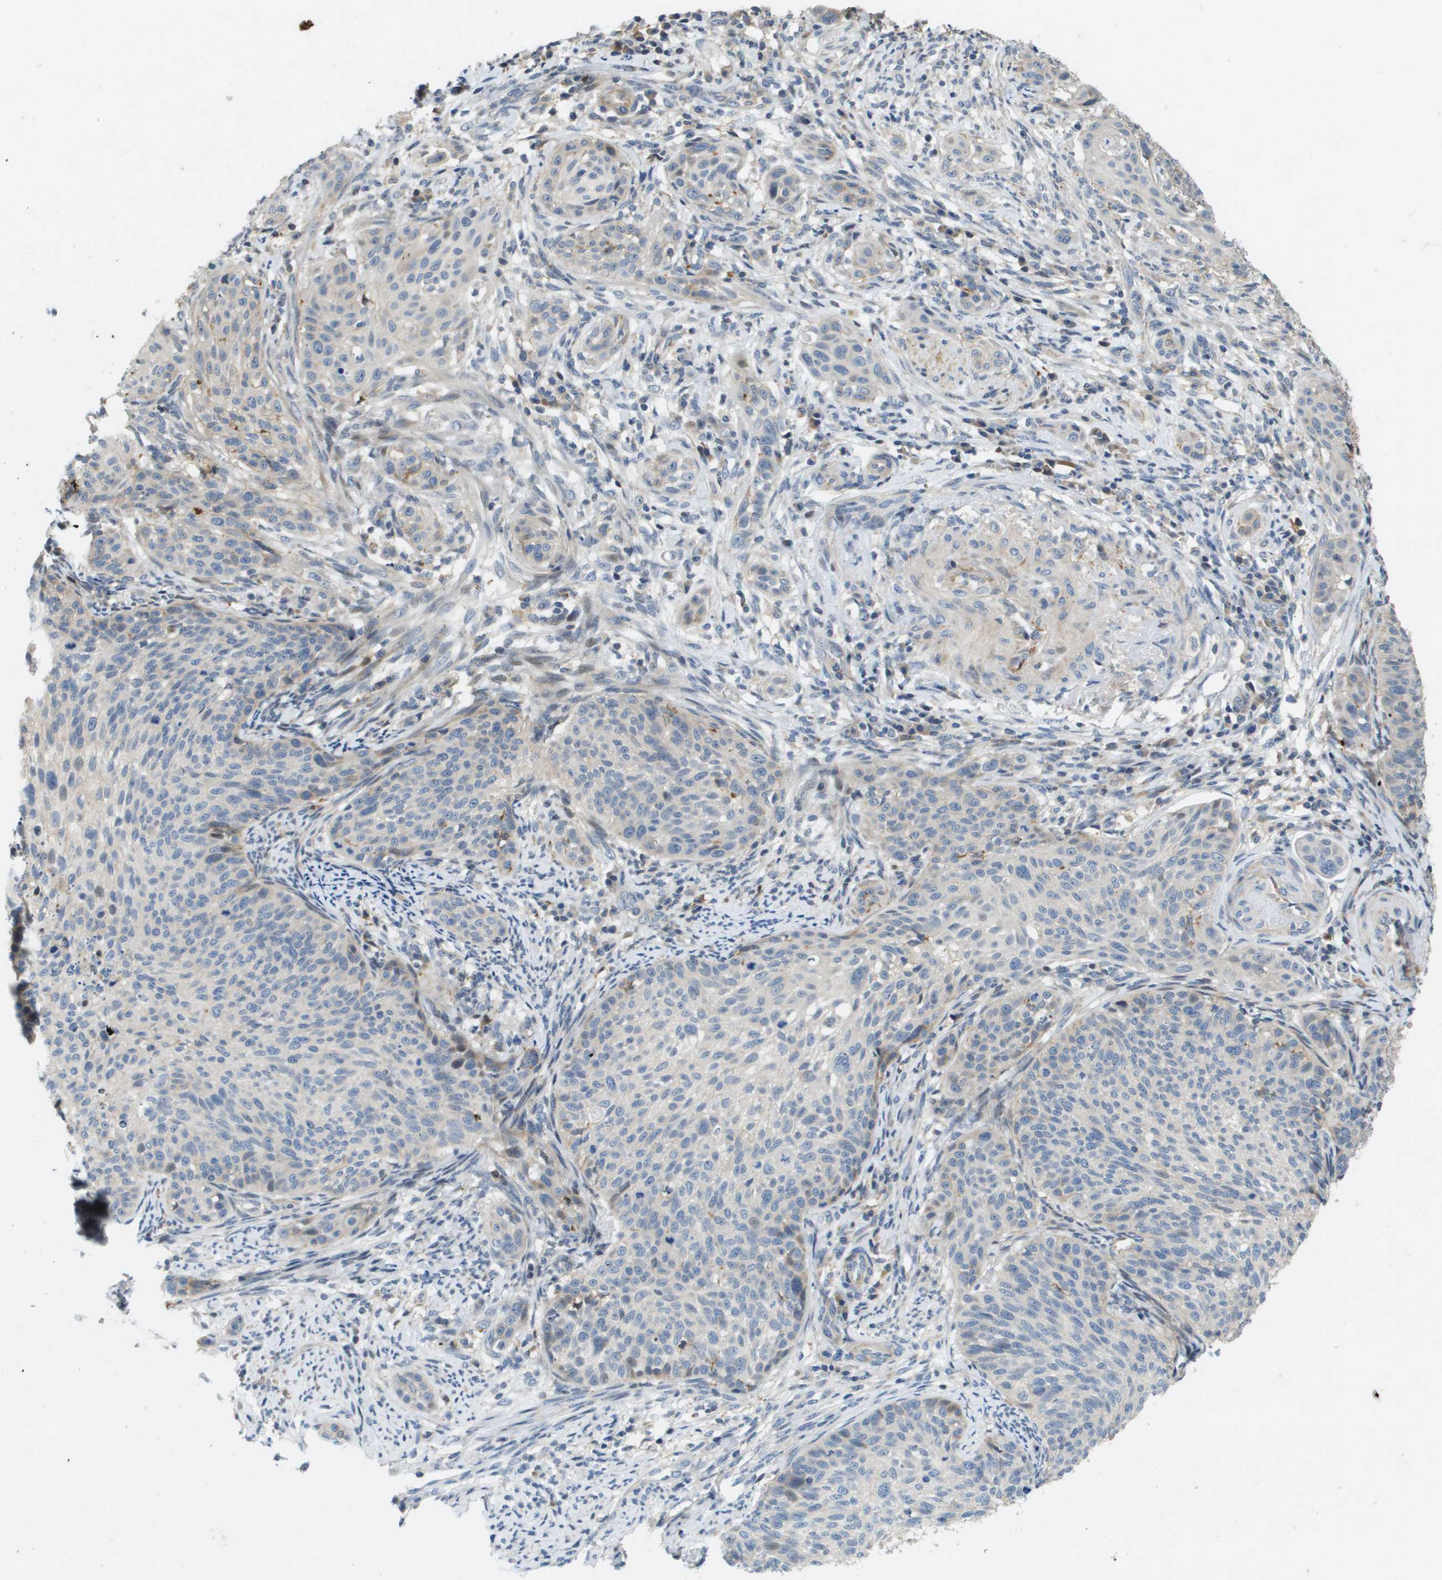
{"staining": {"intensity": "negative", "quantity": "none", "location": "none"}, "tissue": "cervical cancer", "cell_type": "Tumor cells", "image_type": "cancer", "snomed": [{"axis": "morphology", "description": "Squamous cell carcinoma, NOS"}, {"axis": "topography", "description": "Cervix"}], "caption": "Tumor cells are negative for brown protein staining in squamous cell carcinoma (cervical).", "gene": "SCN4B", "patient": {"sex": "female", "age": 70}}